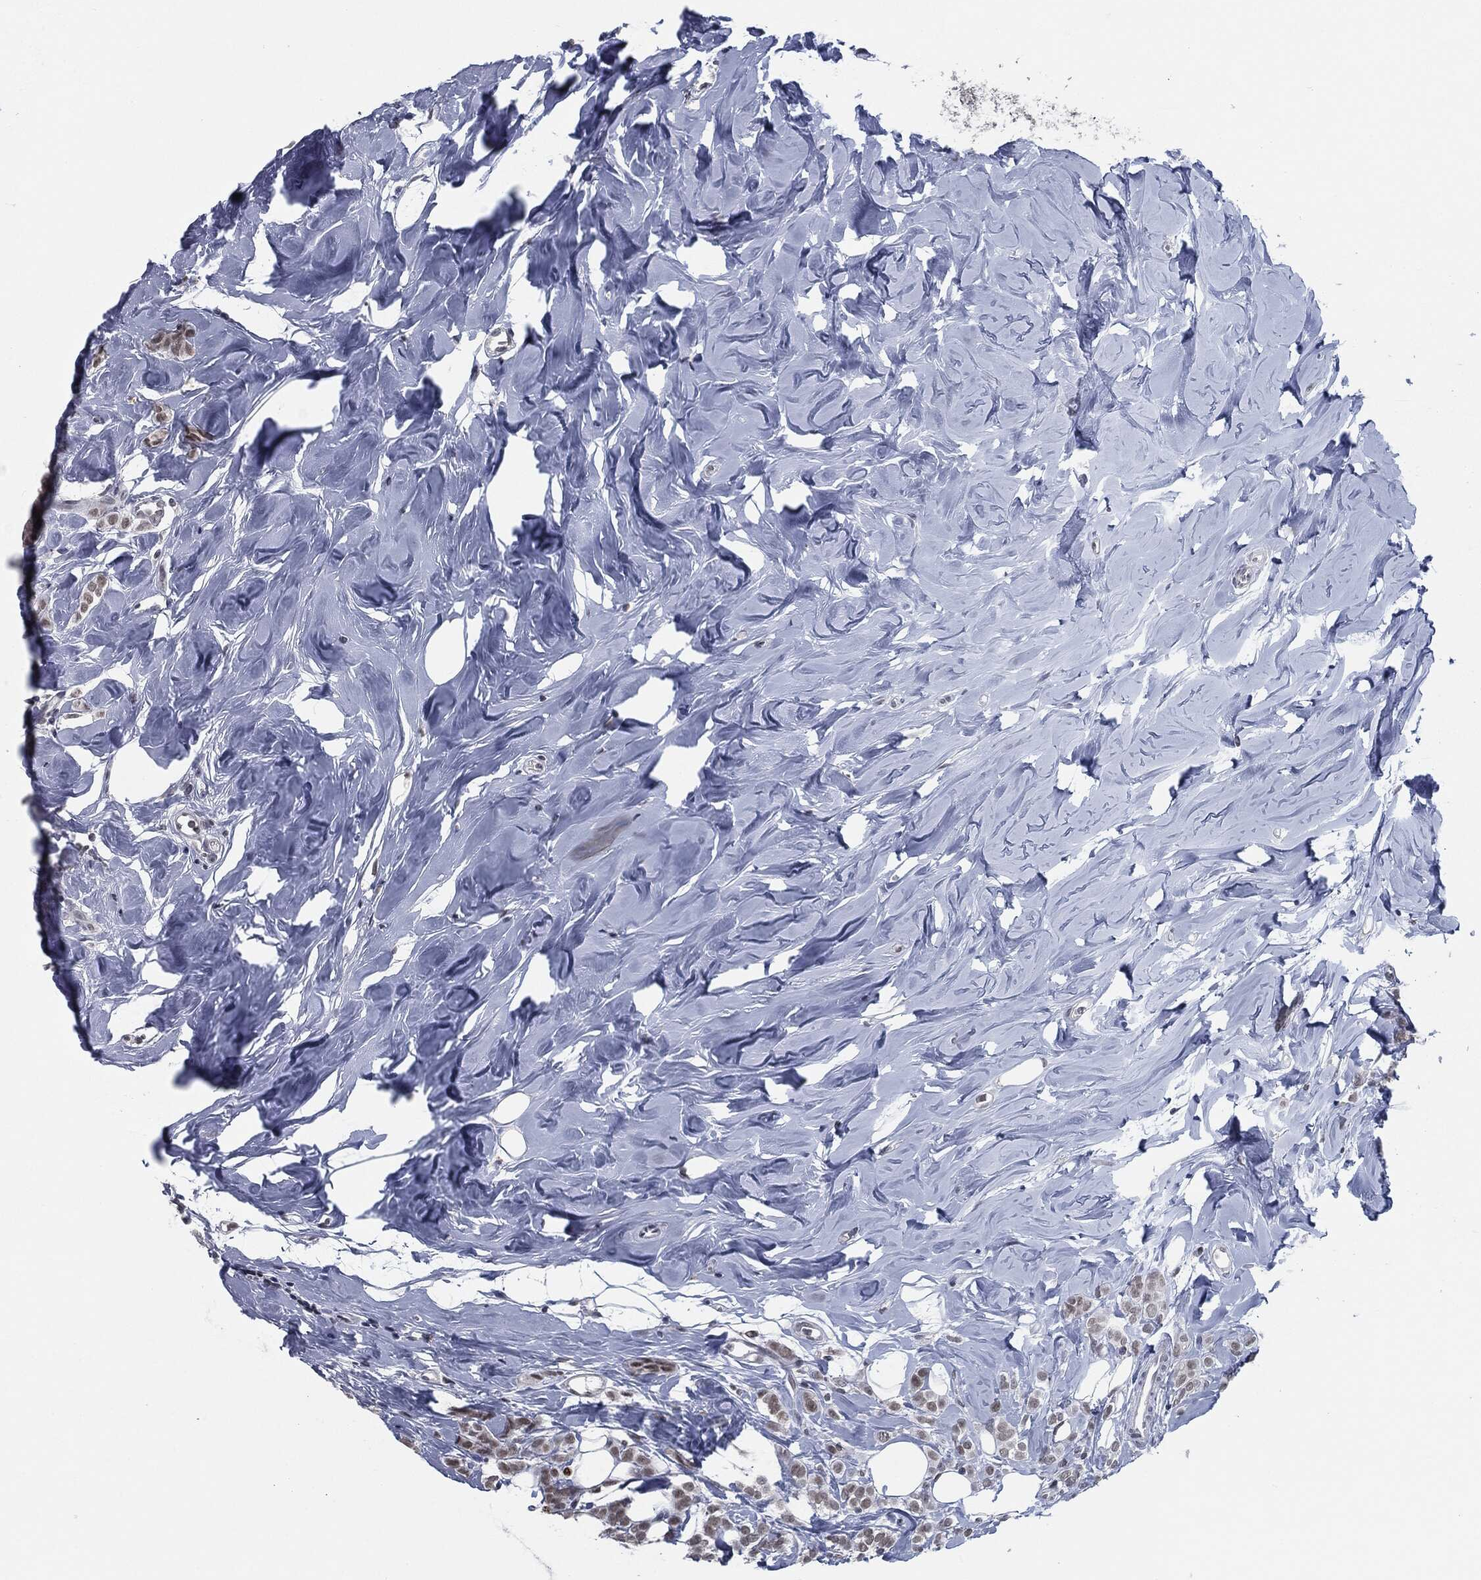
{"staining": {"intensity": "weak", "quantity": "25%-75%", "location": "nuclear"}, "tissue": "breast cancer", "cell_type": "Tumor cells", "image_type": "cancer", "snomed": [{"axis": "morphology", "description": "Lobular carcinoma"}, {"axis": "topography", "description": "Breast"}], "caption": "Breast cancer (lobular carcinoma) stained with DAB IHC exhibits low levels of weak nuclear expression in approximately 25%-75% of tumor cells.", "gene": "ANXA1", "patient": {"sex": "female", "age": 49}}